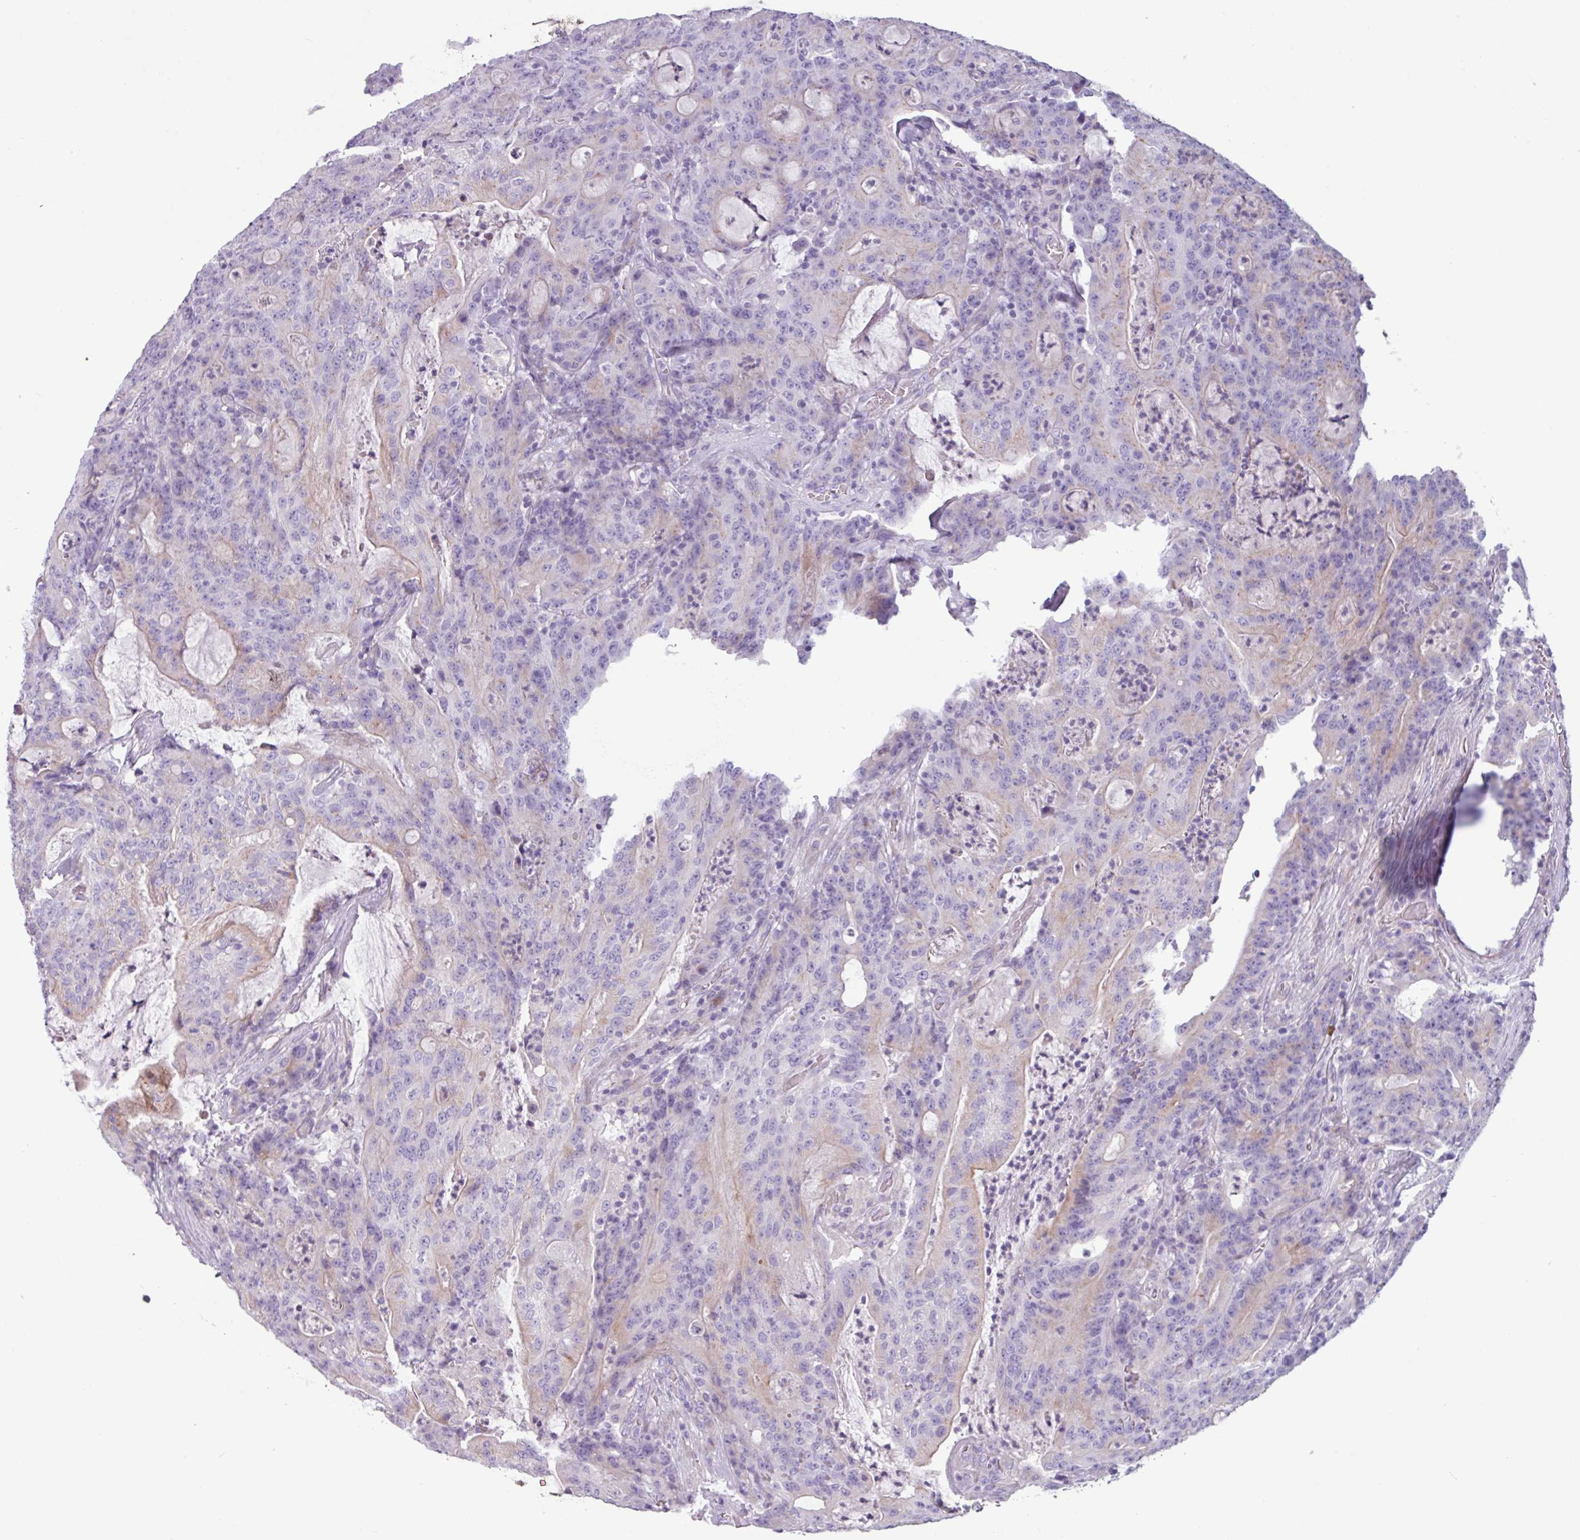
{"staining": {"intensity": "weak", "quantity": "<25%", "location": "cytoplasmic/membranous"}, "tissue": "colorectal cancer", "cell_type": "Tumor cells", "image_type": "cancer", "snomed": [{"axis": "morphology", "description": "Adenocarcinoma, NOS"}, {"axis": "topography", "description": "Colon"}], "caption": "This is an immunohistochemistry (IHC) micrograph of human adenocarcinoma (colorectal). There is no positivity in tumor cells.", "gene": "ADGRE1", "patient": {"sex": "male", "age": 83}}